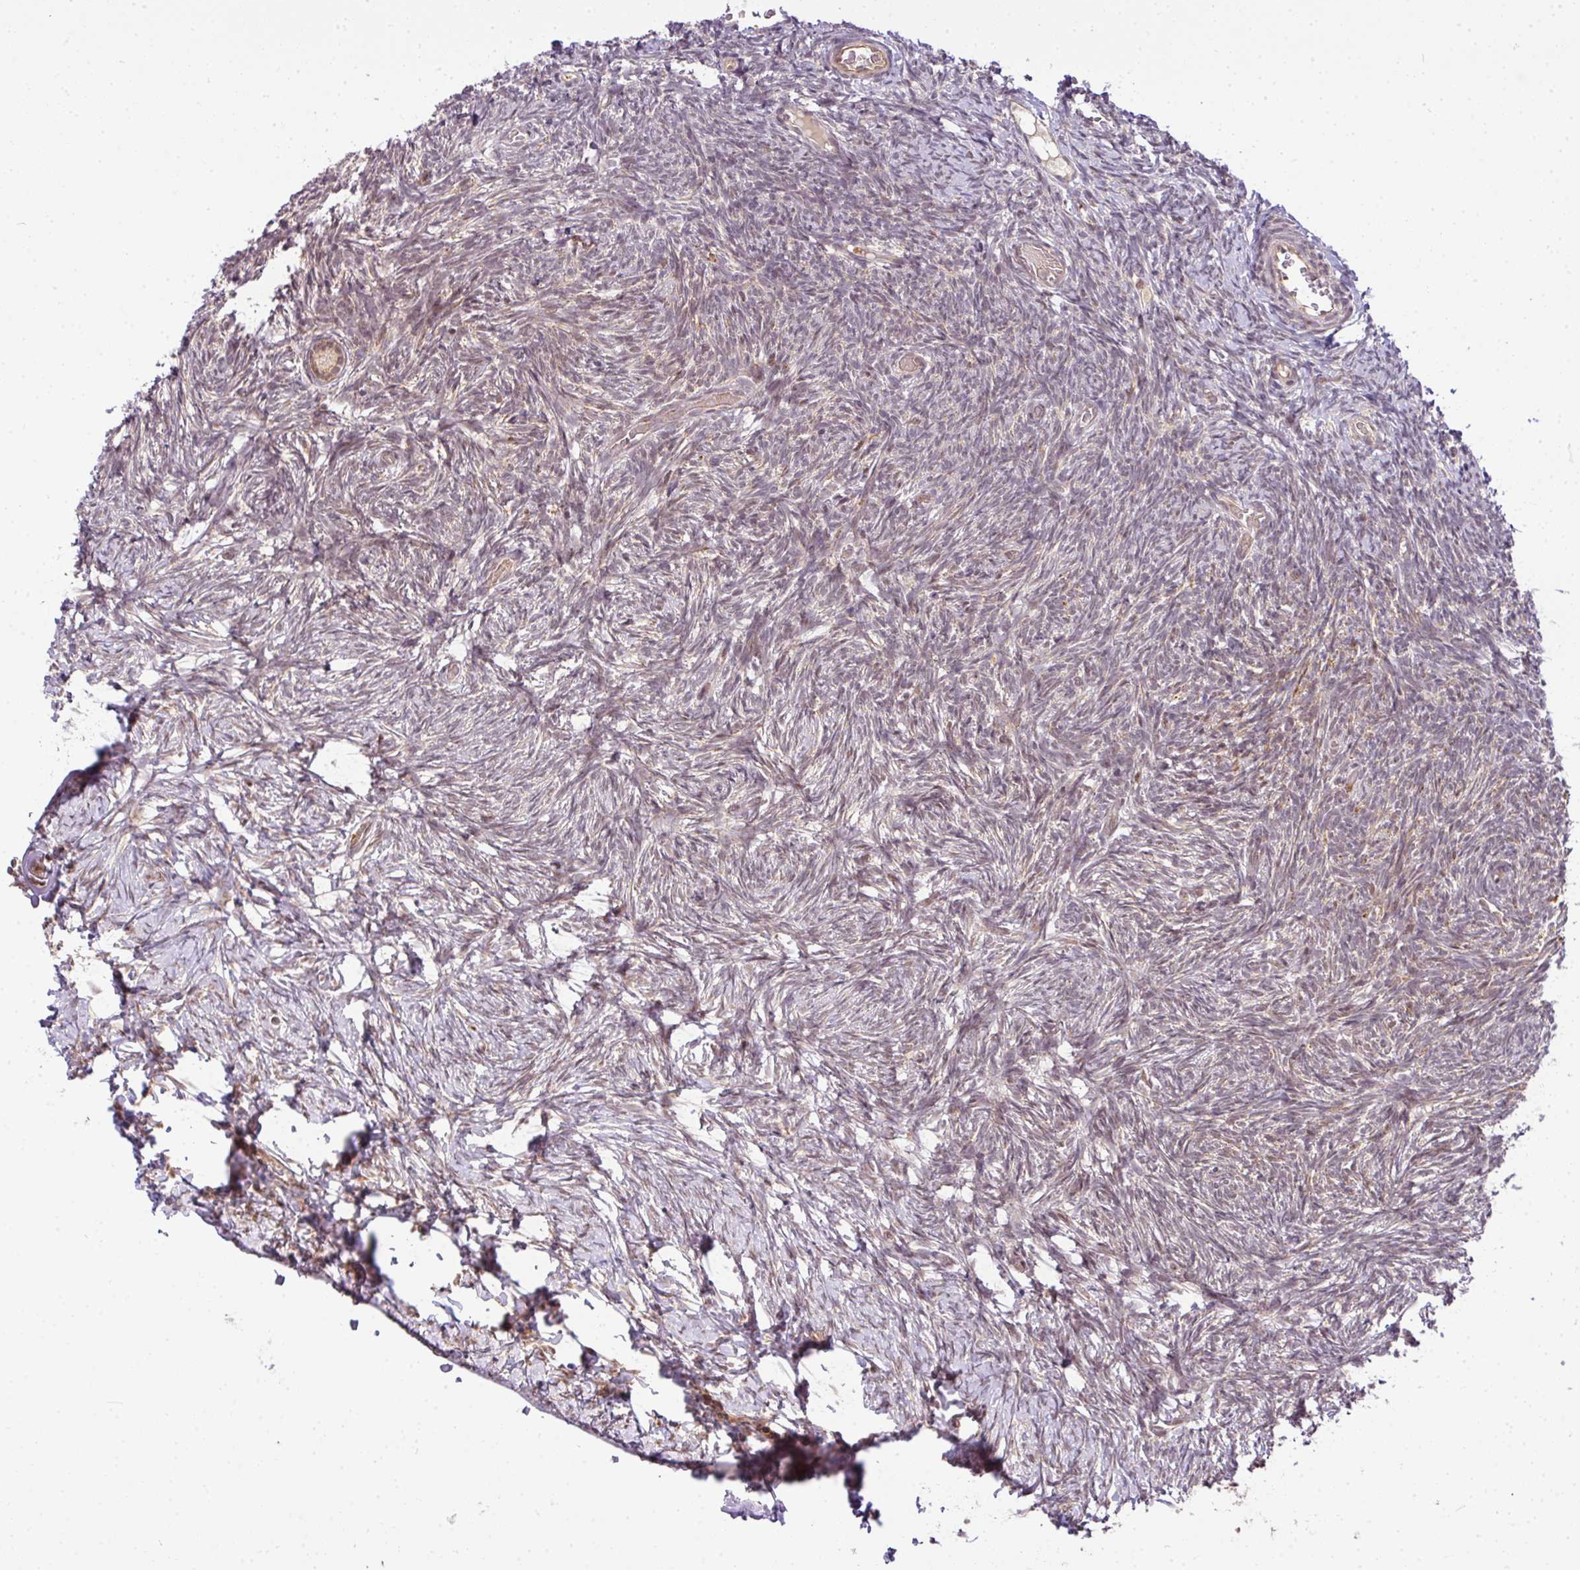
{"staining": {"intensity": "moderate", "quantity": ">75%", "location": "cytoplasmic/membranous,nuclear"}, "tissue": "ovary", "cell_type": "Follicle cells", "image_type": "normal", "snomed": [{"axis": "morphology", "description": "Normal tissue, NOS"}, {"axis": "topography", "description": "Ovary"}], "caption": "IHC photomicrograph of normal ovary: human ovary stained using IHC exhibits medium levels of moderate protein expression localized specifically in the cytoplasmic/membranous,nuclear of follicle cells, appearing as a cytoplasmic/membranous,nuclear brown color.", "gene": "C1orf226", "patient": {"sex": "female", "age": 39}}